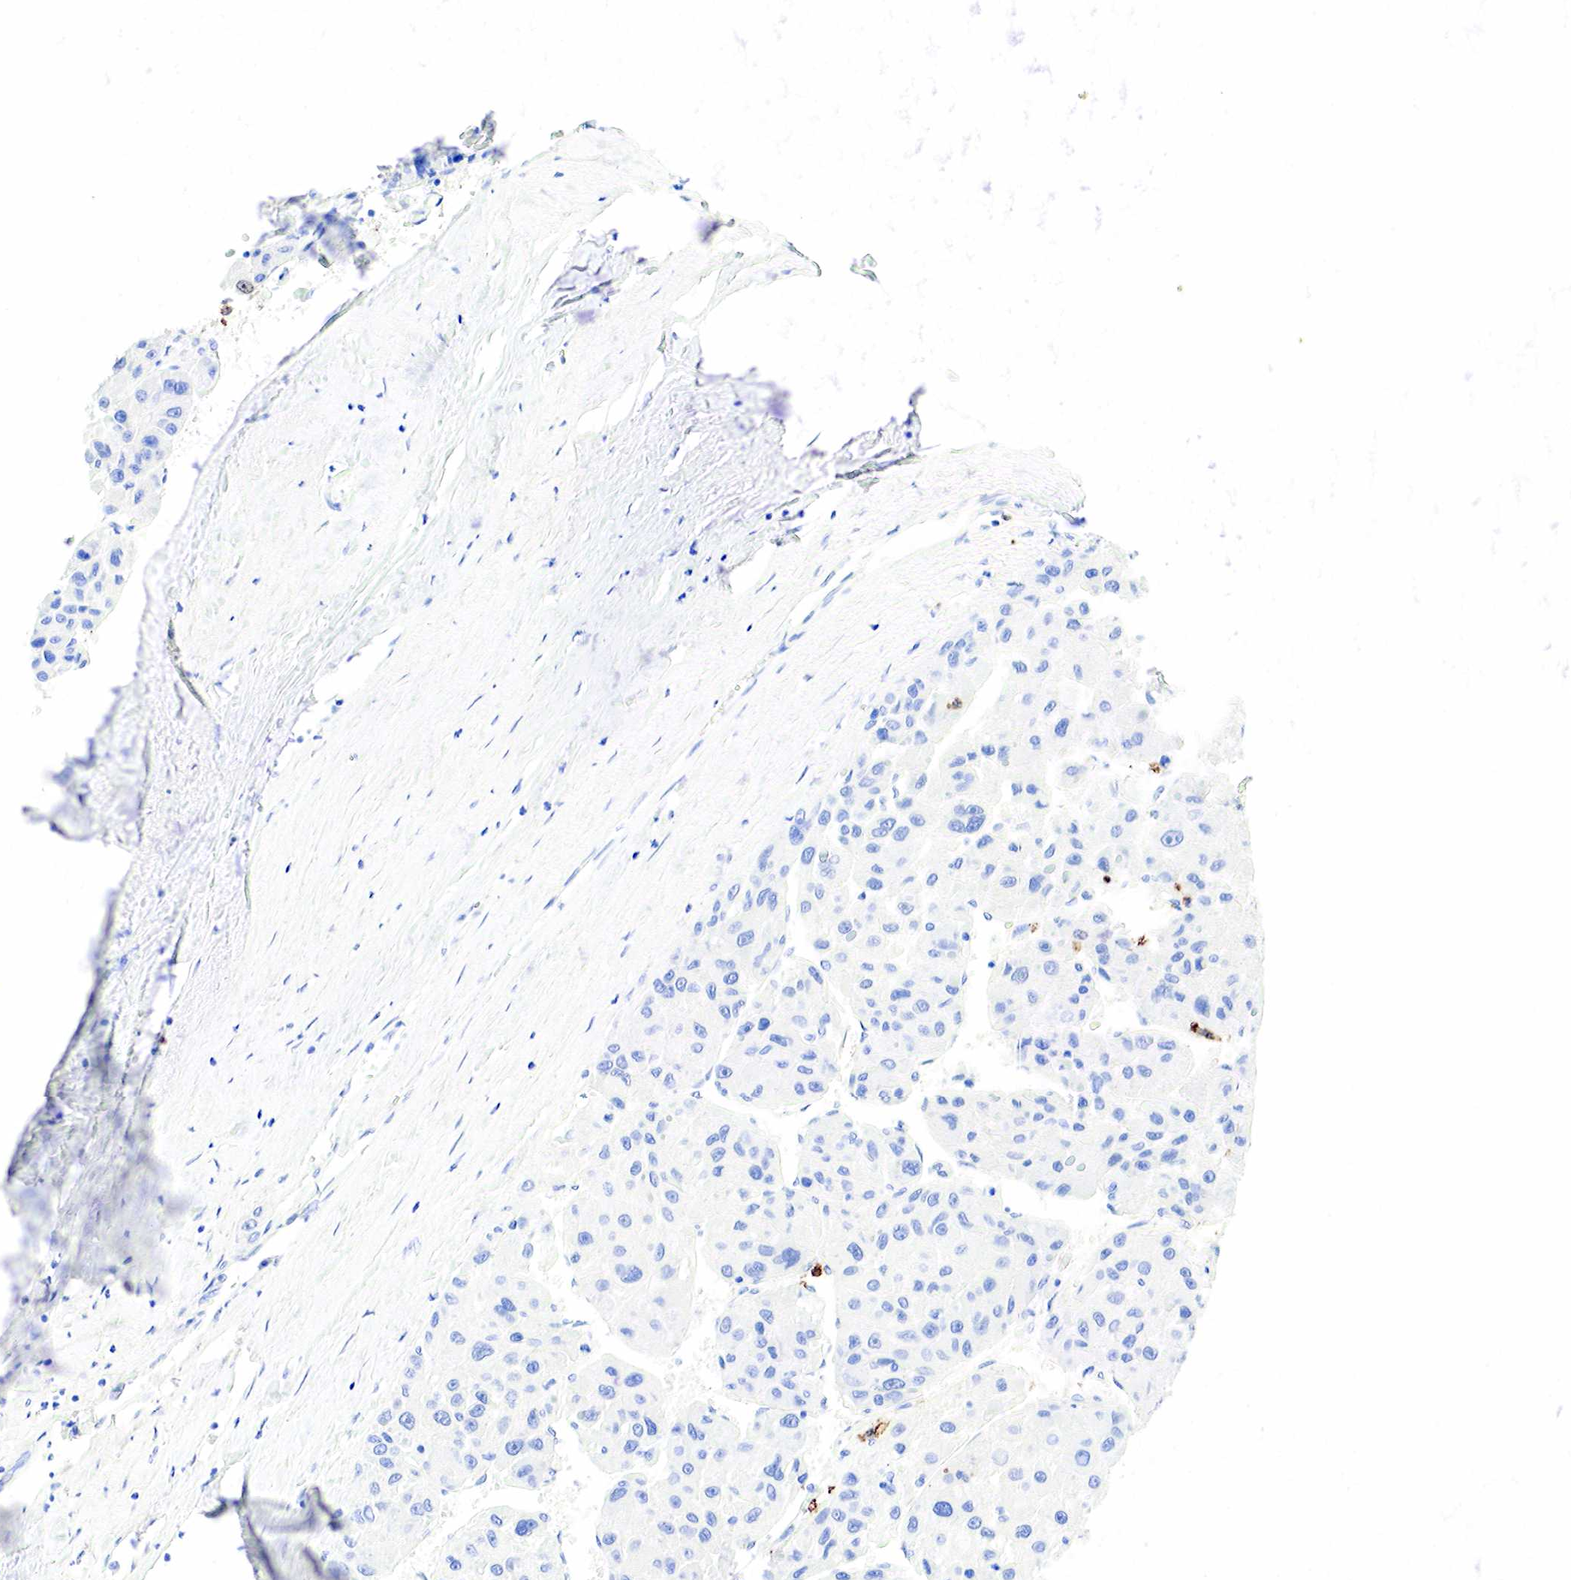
{"staining": {"intensity": "negative", "quantity": "none", "location": "none"}, "tissue": "liver cancer", "cell_type": "Tumor cells", "image_type": "cancer", "snomed": [{"axis": "morphology", "description": "Carcinoma, Hepatocellular, NOS"}, {"axis": "topography", "description": "Liver"}], "caption": "An immunohistochemistry (IHC) photomicrograph of liver hepatocellular carcinoma is shown. There is no staining in tumor cells of liver hepatocellular carcinoma. (DAB IHC visualized using brightfield microscopy, high magnification).", "gene": "FUT4", "patient": {"sex": "male", "age": 64}}